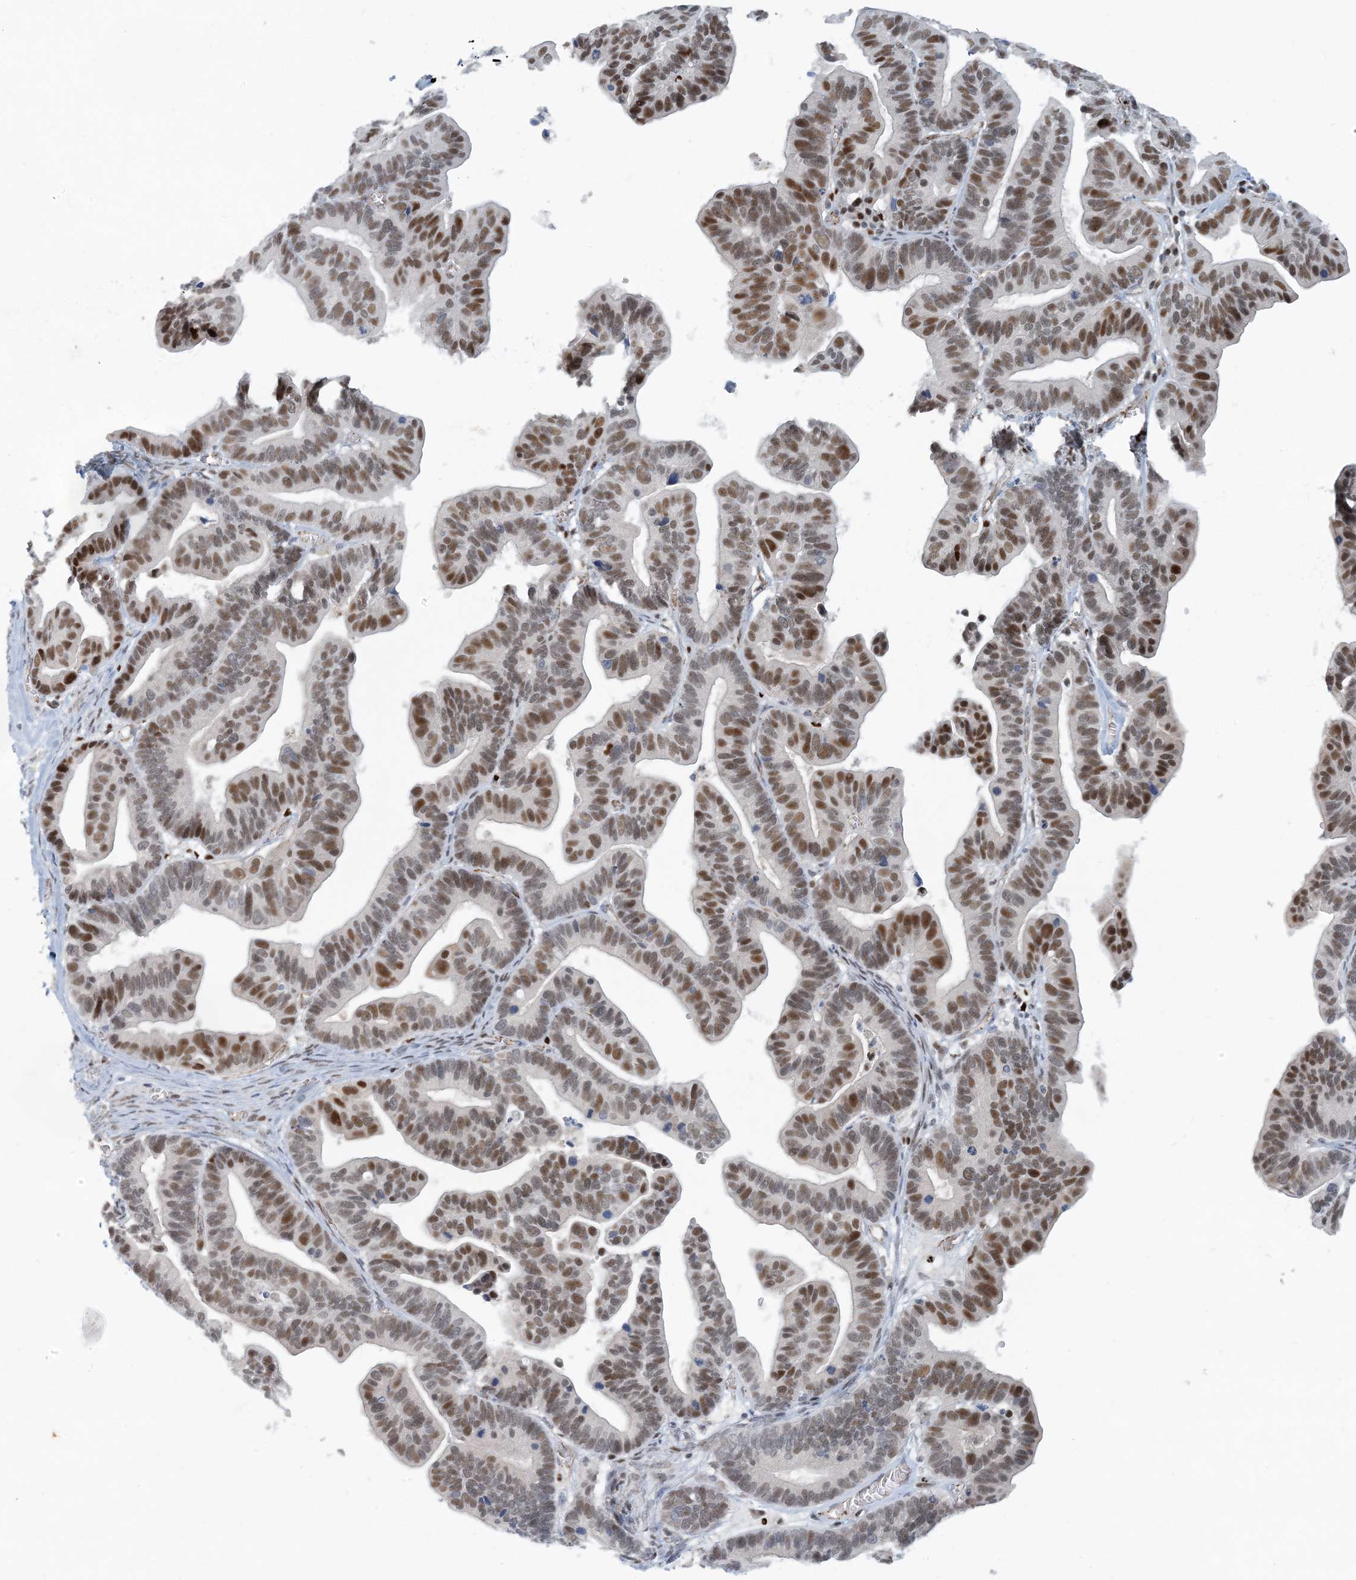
{"staining": {"intensity": "moderate", "quantity": ">75%", "location": "nuclear"}, "tissue": "ovarian cancer", "cell_type": "Tumor cells", "image_type": "cancer", "snomed": [{"axis": "morphology", "description": "Cystadenocarcinoma, serous, NOS"}, {"axis": "topography", "description": "Ovary"}], "caption": "Moderate nuclear positivity for a protein is identified in about >75% of tumor cells of ovarian cancer using IHC.", "gene": "AK9", "patient": {"sex": "female", "age": 56}}